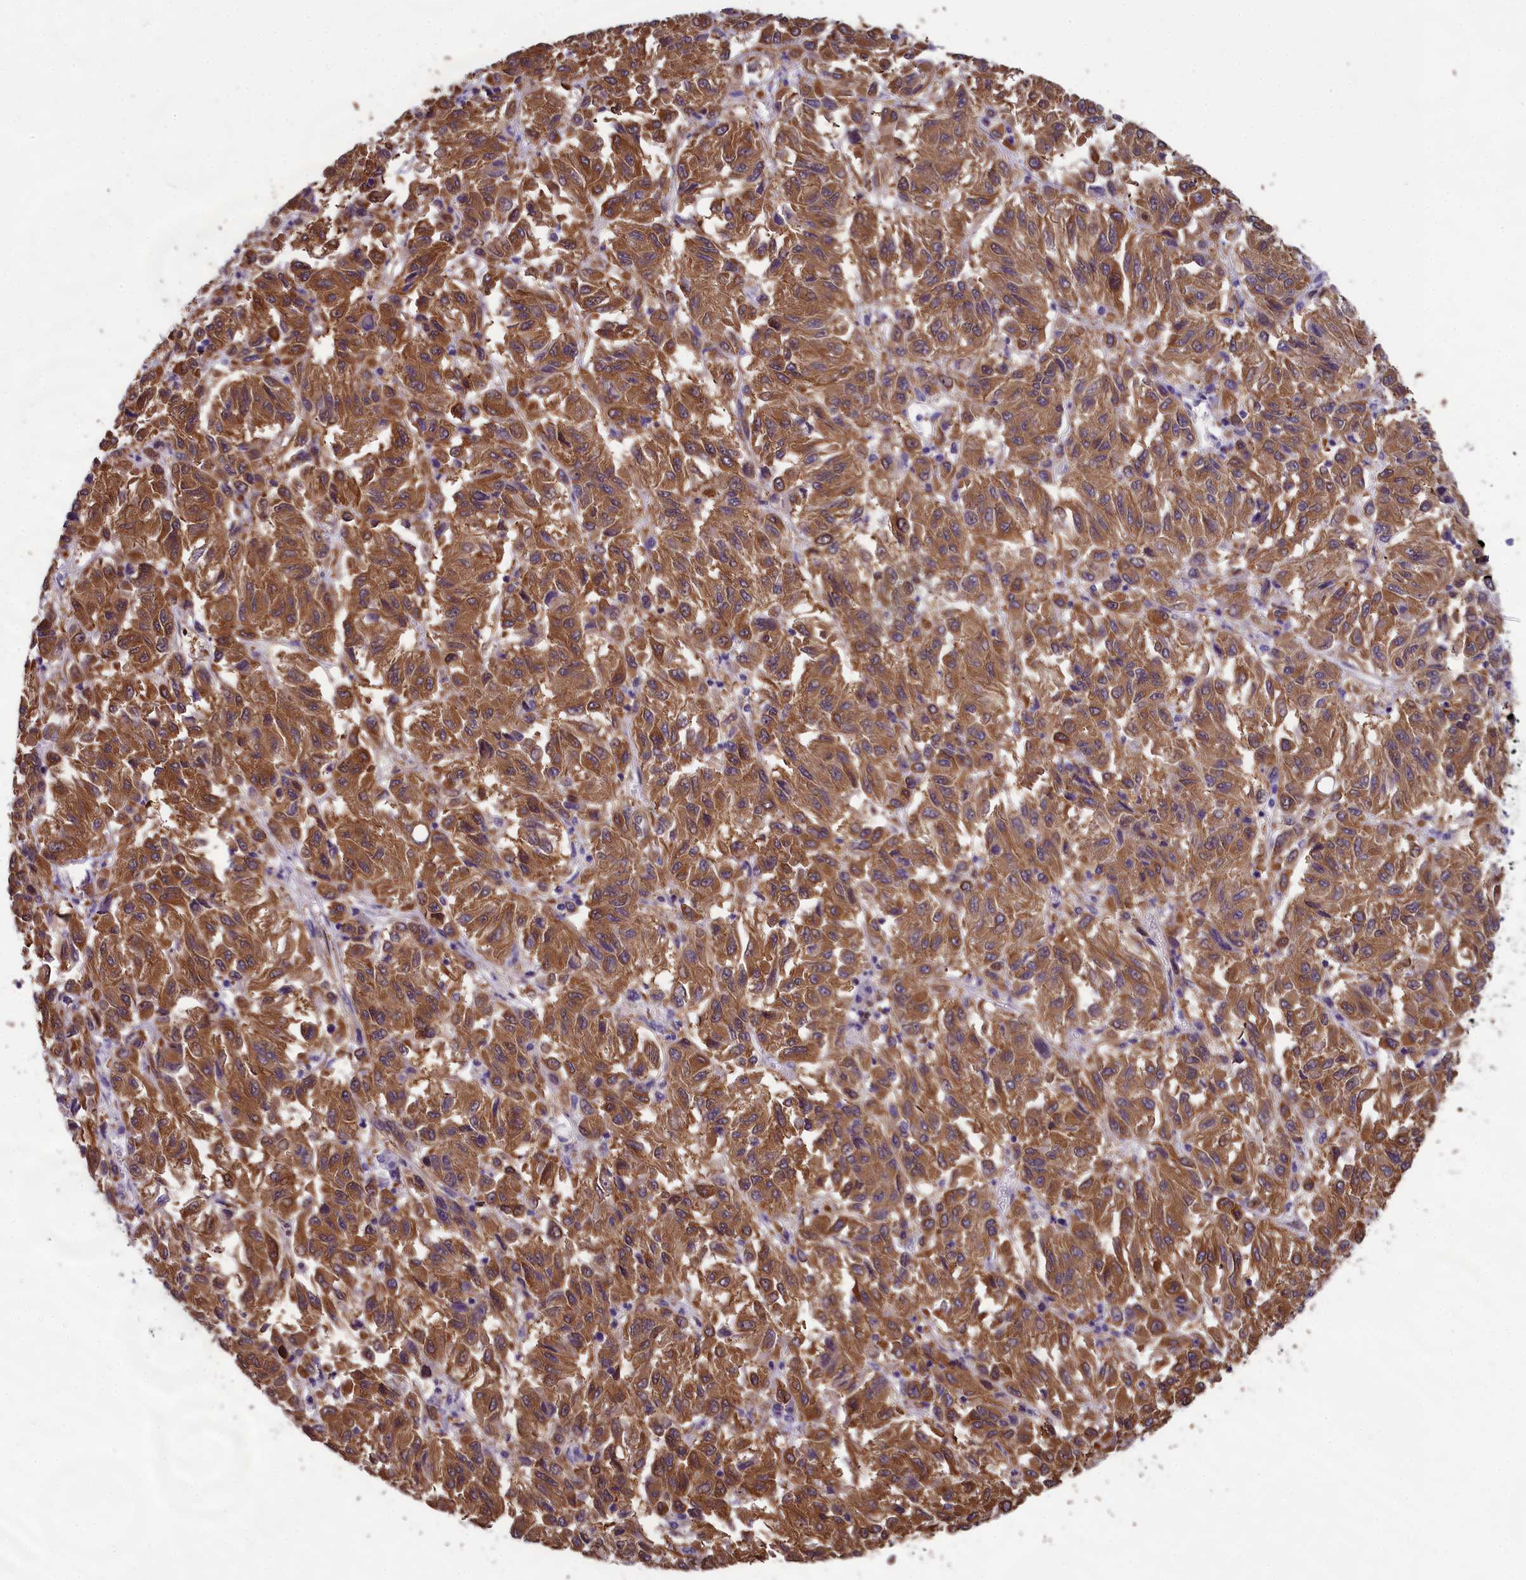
{"staining": {"intensity": "moderate", "quantity": ">75%", "location": "cytoplasmic/membranous"}, "tissue": "melanoma", "cell_type": "Tumor cells", "image_type": "cancer", "snomed": [{"axis": "morphology", "description": "Malignant melanoma, Metastatic site"}, {"axis": "topography", "description": "Lung"}], "caption": "Protein expression analysis of malignant melanoma (metastatic site) displays moderate cytoplasmic/membranous expression in about >75% of tumor cells. The staining is performed using DAB (3,3'-diaminobenzidine) brown chromogen to label protein expression. The nuclei are counter-stained blue using hematoxylin.", "gene": "ABCC8", "patient": {"sex": "male", "age": 64}}